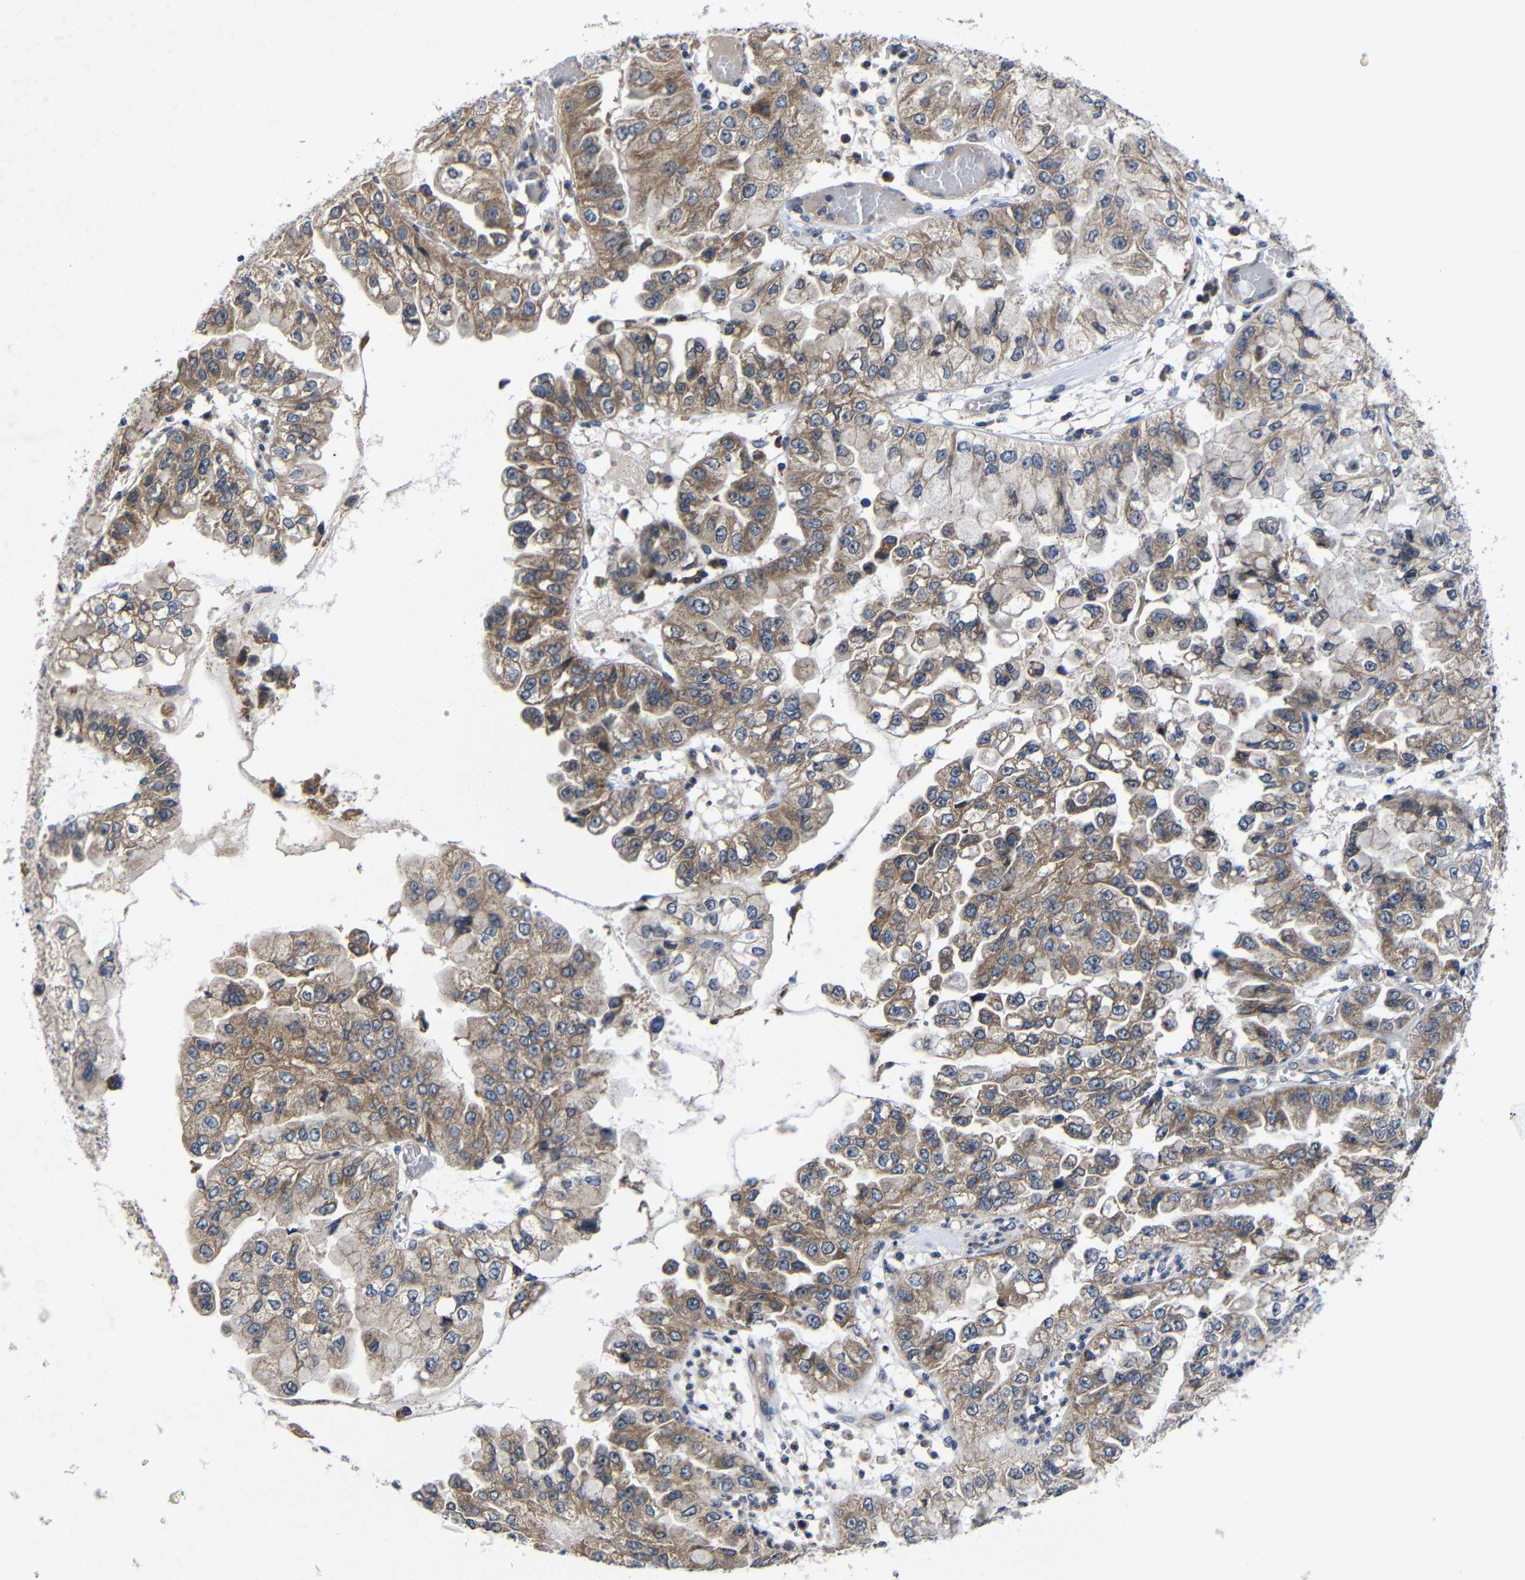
{"staining": {"intensity": "moderate", "quantity": ">75%", "location": "cytoplasmic/membranous"}, "tissue": "liver cancer", "cell_type": "Tumor cells", "image_type": "cancer", "snomed": [{"axis": "morphology", "description": "Cholangiocarcinoma"}, {"axis": "topography", "description": "Liver"}], "caption": "Immunohistochemical staining of liver cholangiocarcinoma exhibits moderate cytoplasmic/membranous protein staining in about >75% of tumor cells. Immunohistochemistry stains the protein in brown and the nuclei are stained blue.", "gene": "LPAR5", "patient": {"sex": "female", "age": 79}}